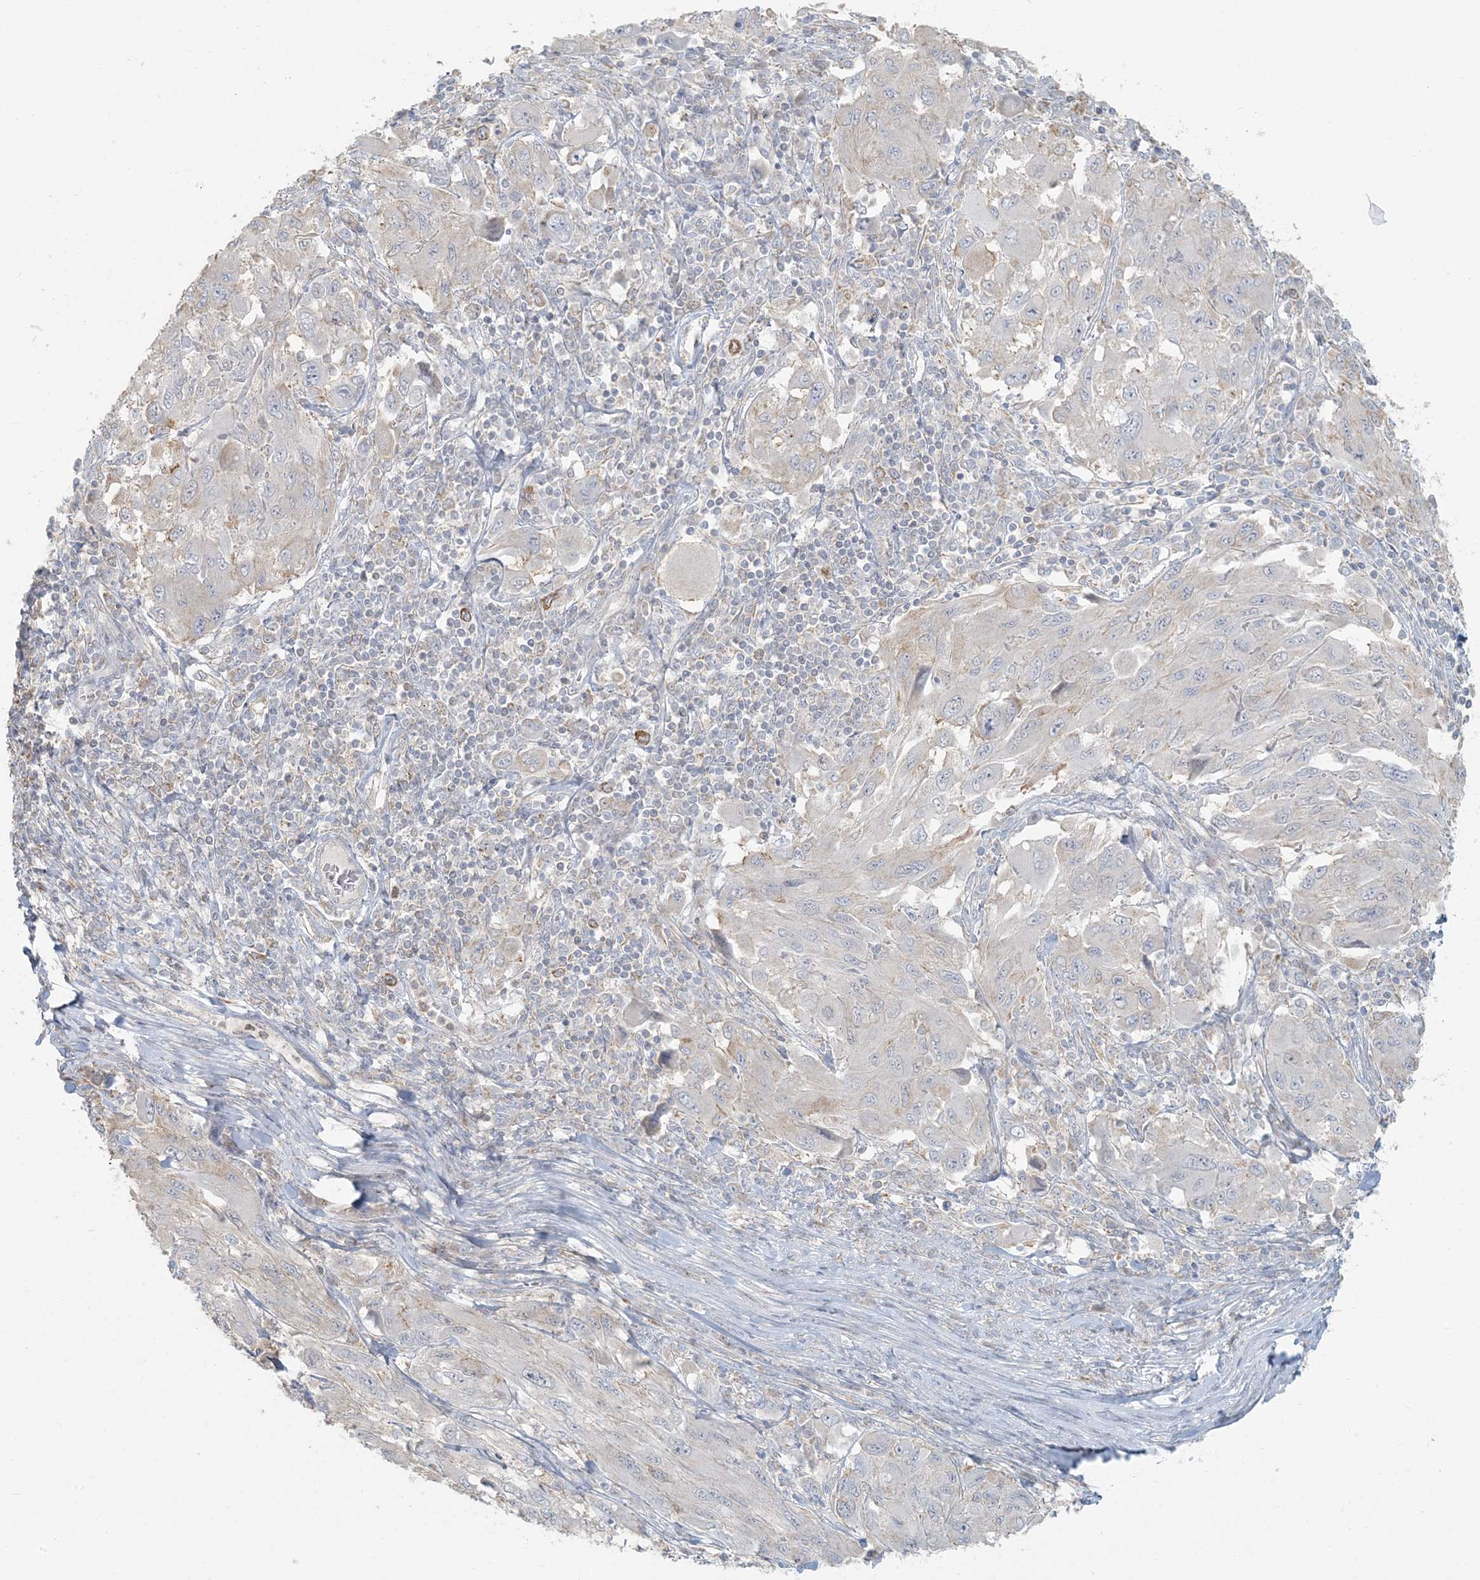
{"staining": {"intensity": "negative", "quantity": "none", "location": "none"}, "tissue": "melanoma", "cell_type": "Tumor cells", "image_type": "cancer", "snomed": [{"axis": "morphology", "description": "Malignant melanoma, NOS"}, {"axis": "topography", "description": "Skin"}], "caption": "A high-resolution image shows immunohistochemistry (IHC) staining of malignant melanoma, which exhibits no significant expression in tumor cells.", "gene": "HACL1", "patient": {"sex": "female", "age": 91}}